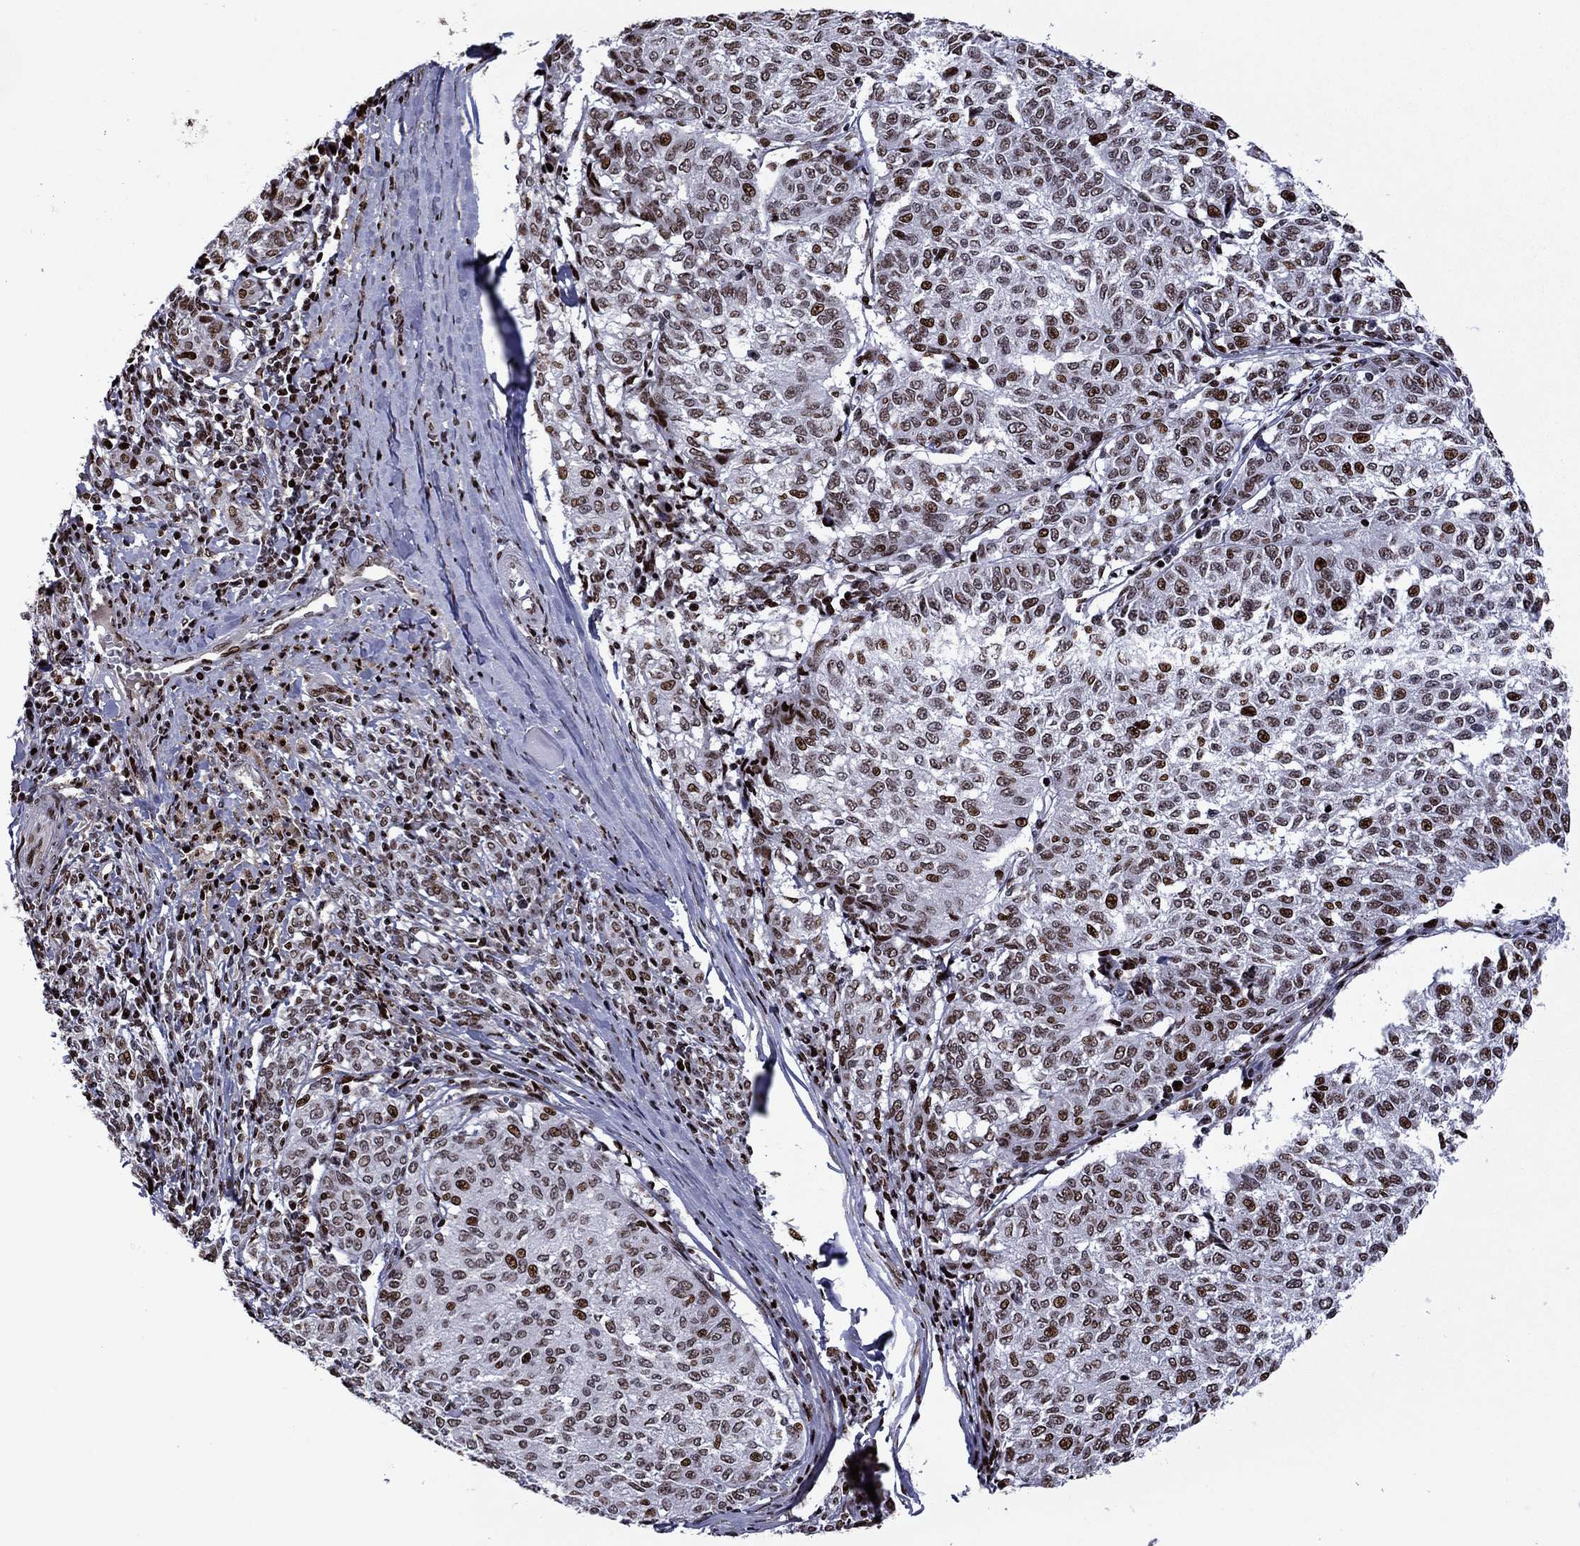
{"staining": {"intensity": "strong", "quantity": "25%-75%", "location": "nuclear"}, "tissue": "melanoma", "cell_type": "Tumor cells", "image_type": "cancer", "snomed": [{"axis": "morphology", "description": "Malignant melanoma, NOS"}, {"axis": "topography", "description": "Skin"}], "caption": "This image demonstrates IHC staining of malignant melanoma, with high strong nuclear staining in about 25%-75% of tumor cells.", "gene": "LIMK1", "patient": {"sex": "female", "age": 72}}